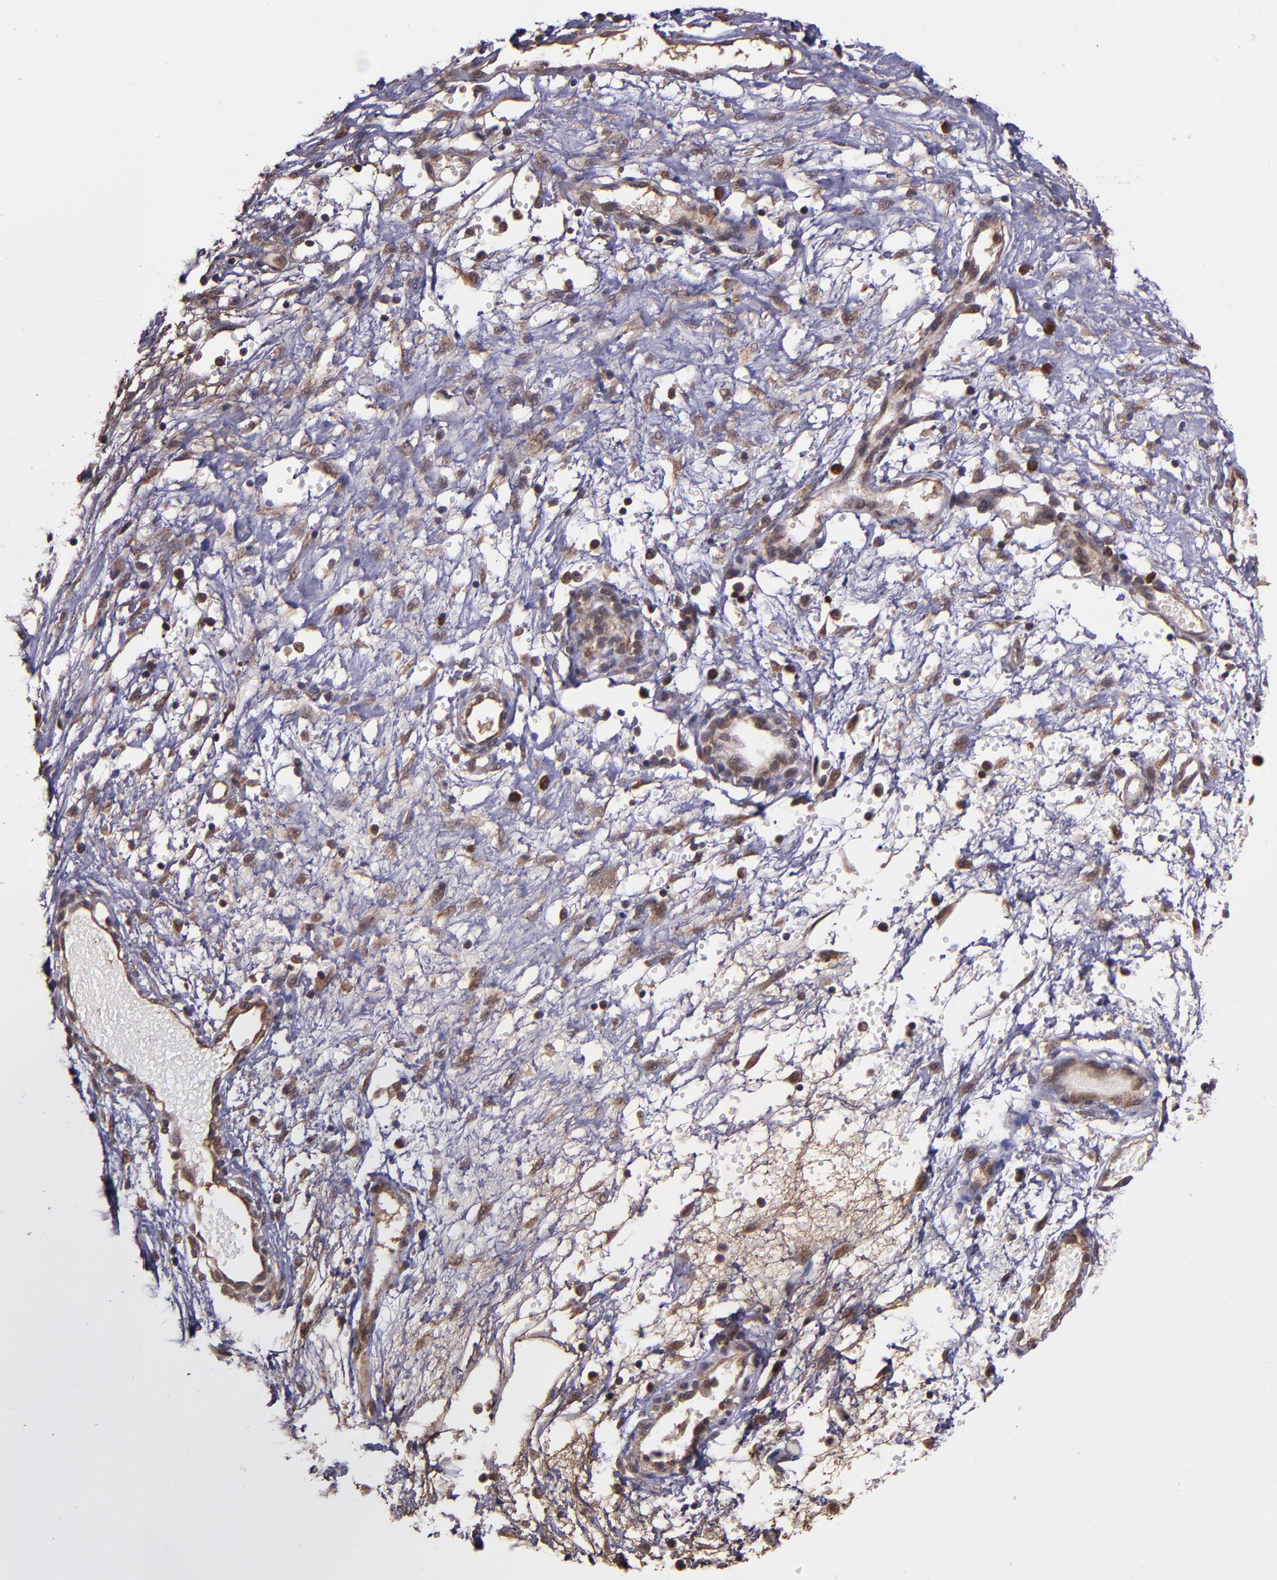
{"staining": {"intensity": "moderate", "quantity": ">75%", "location": "cytoplasmic/membranous"}, "tissue": "ovarian cancer", "cell_type": "Tumor cells", "image_type": "cancer", "snomed": [{"axis": "morphology", "description": "Carcinoma, endometroid"}, {"axis": "topography", "description": "Ovary"}], "caption": "Ovarian endometroid carcinoma stained with DAB (3,3'-diaminobenzidine) immunohistochemistry (IHC) reveals medium levels of moderate cytoplasmic/membranous staining in approximately >75% of tumor cells. The protein is stained brown, and the nuclei are stained in blue (DAB IHC with brightfield microscopy, high magnification).", "gene": "USP51", "patient": {"sex": "female", "age": 42}}